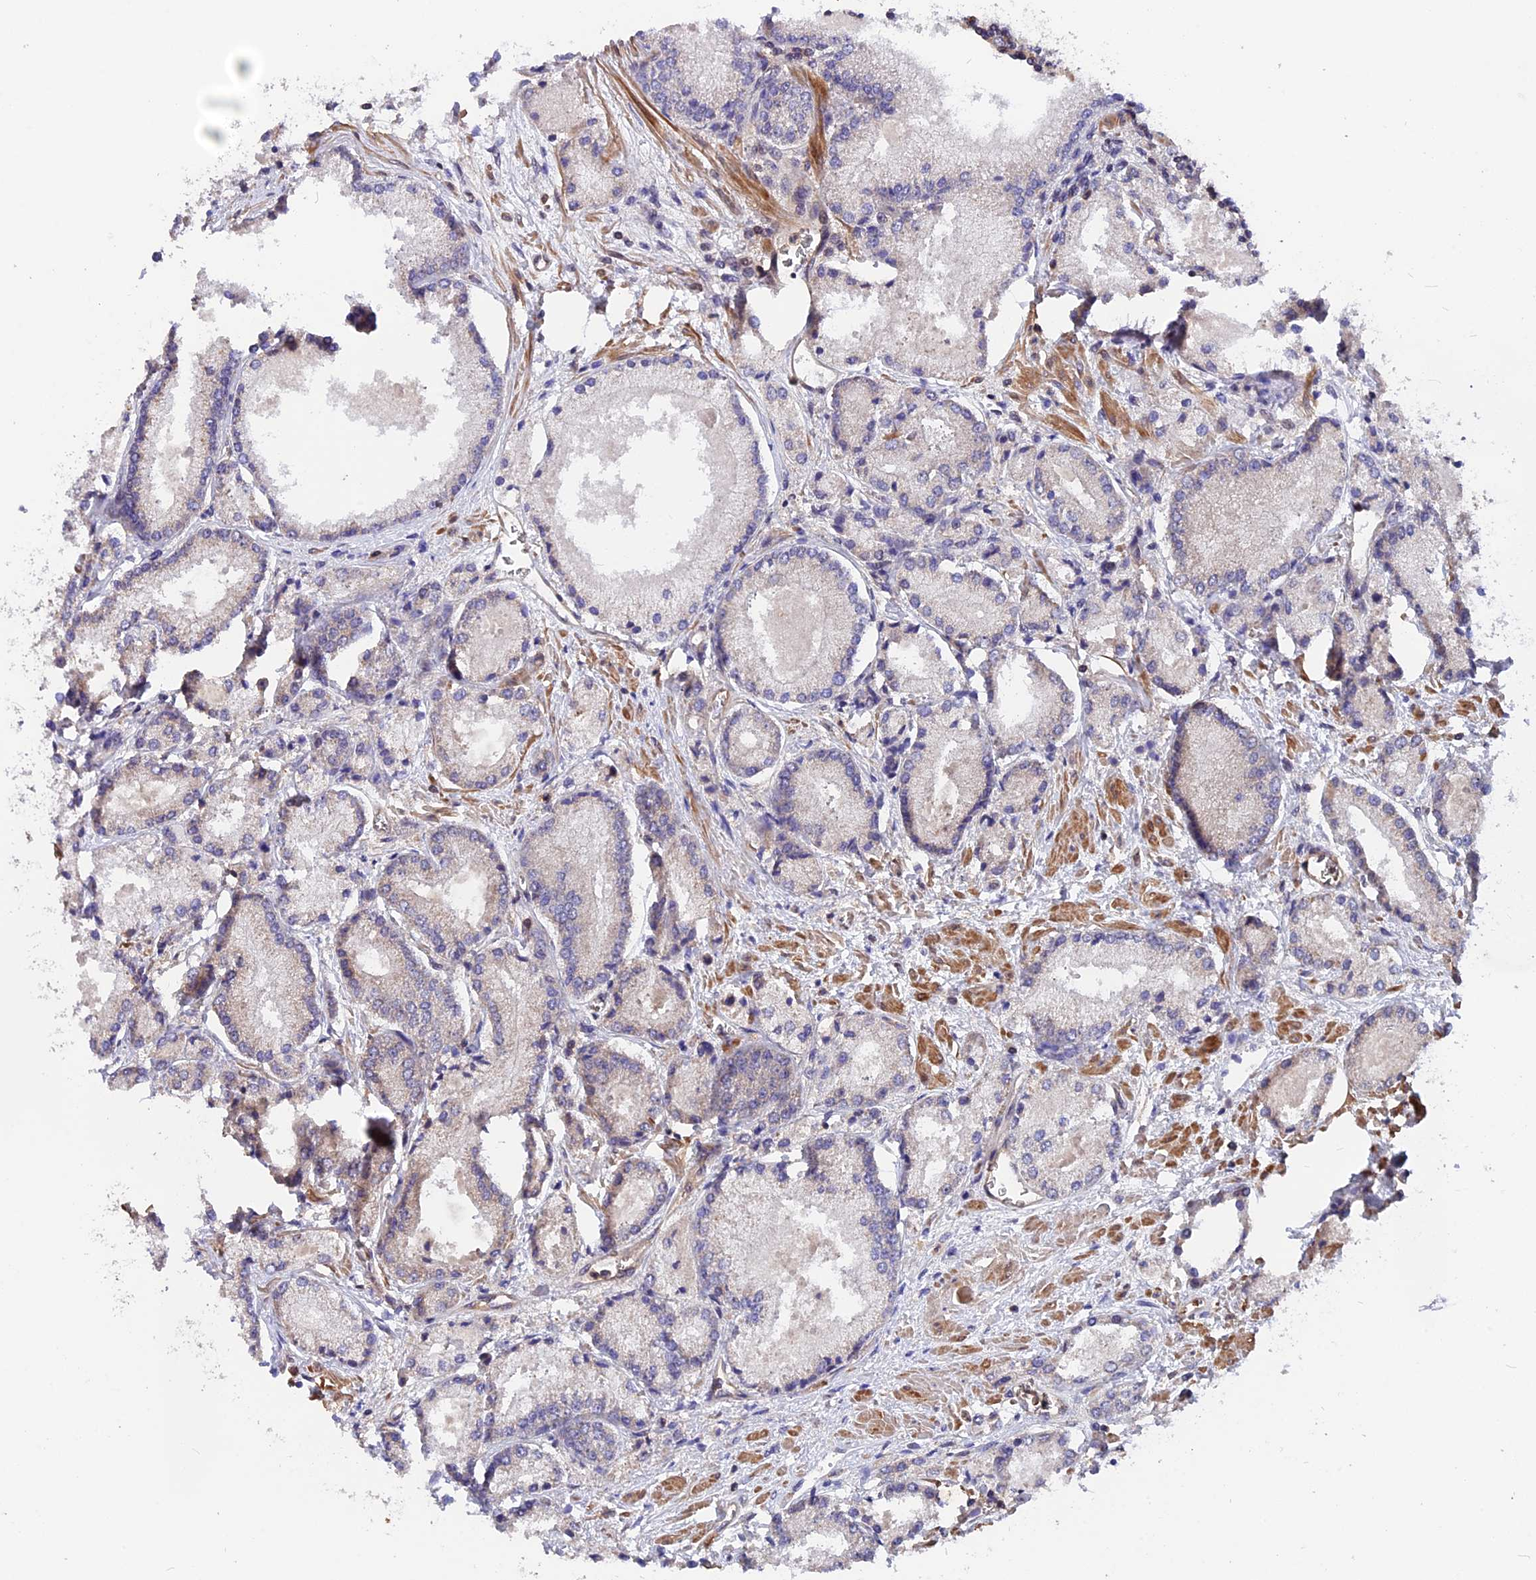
{"staining": {"intensity": "negative", "quantity": "none", "location": "none"}, "tissue": "prostate cancer", "cell_type": "Tumor cells", "image_type": "cancer", "snomed": [{"axis": "morphology", "description": "Adenocarcinoma, Low grade"}, {"axis": "topography", "description": "Prostate"}], "caption": "Immunohistochemistry (IHC) of human prostate cancer (adenocarcinoma (low-grade)) demonstrates no positivity in tumor cells.", "gene": "ZC3H10", "patient": {"sex": "male", "age": 74}}